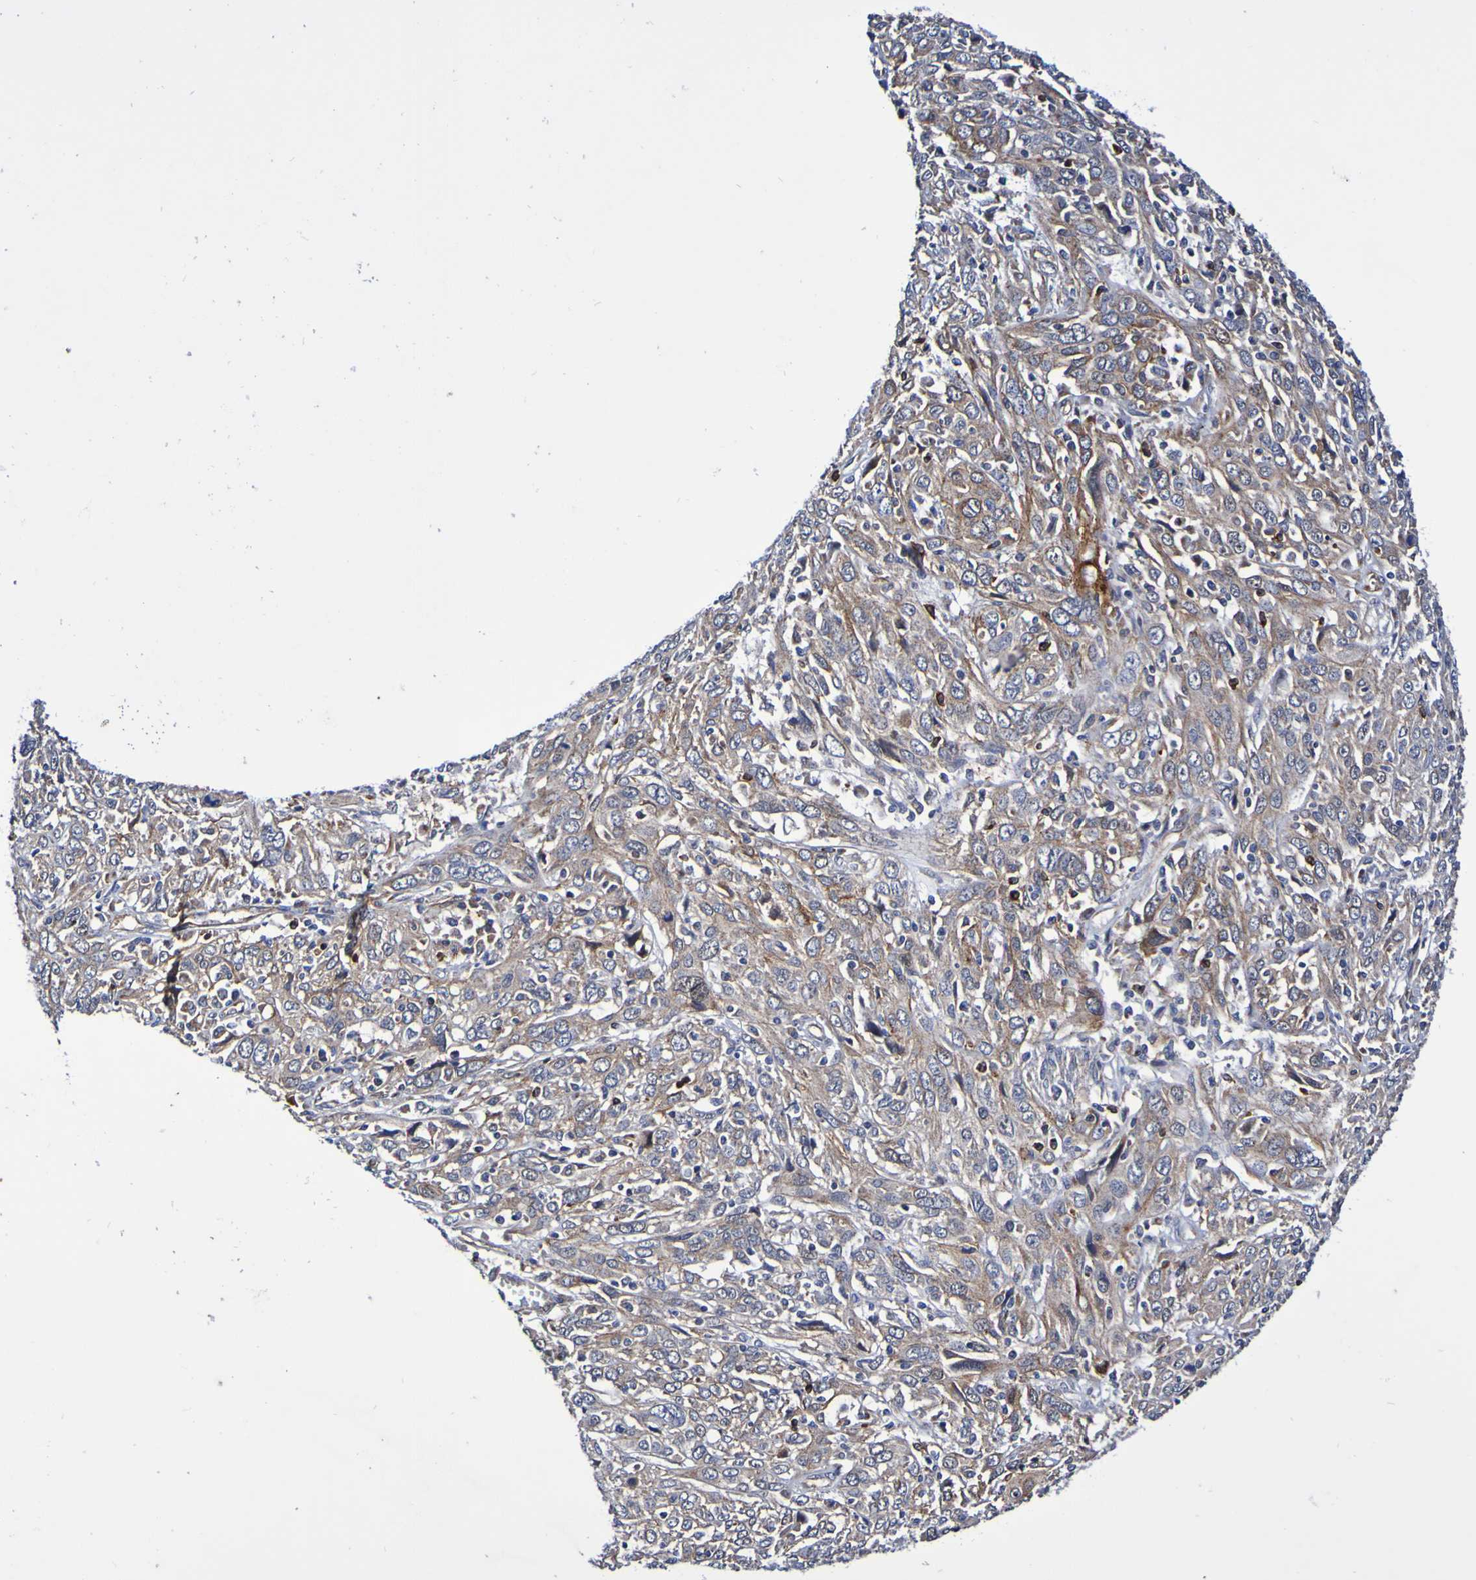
{"staining": {"intensity": "weak", "quantity": ">75%", "location": "cytoplasmic/membranous"}, "tissue": "cervical cancer", "cell_type": "Tumor cells", "image_type": "cancer", "snomed": [{"axis": "morphology", "description": "Squamous cell carcinoma, NOS"}, {"axis": "topography", "description": "Cervix"}], "caption": "High-magnification brightfield microscopy of cervical cancer (squamous cell carcinoma) stained with DAB (brown) and counterstained with hematoxylin (blue). tumor cells exhibit weak cytoplasmic/membranous staining is appreciated in about>75% of cells.", "gene": "GJB1", "patient": {"sex": "female", "age": 46}}